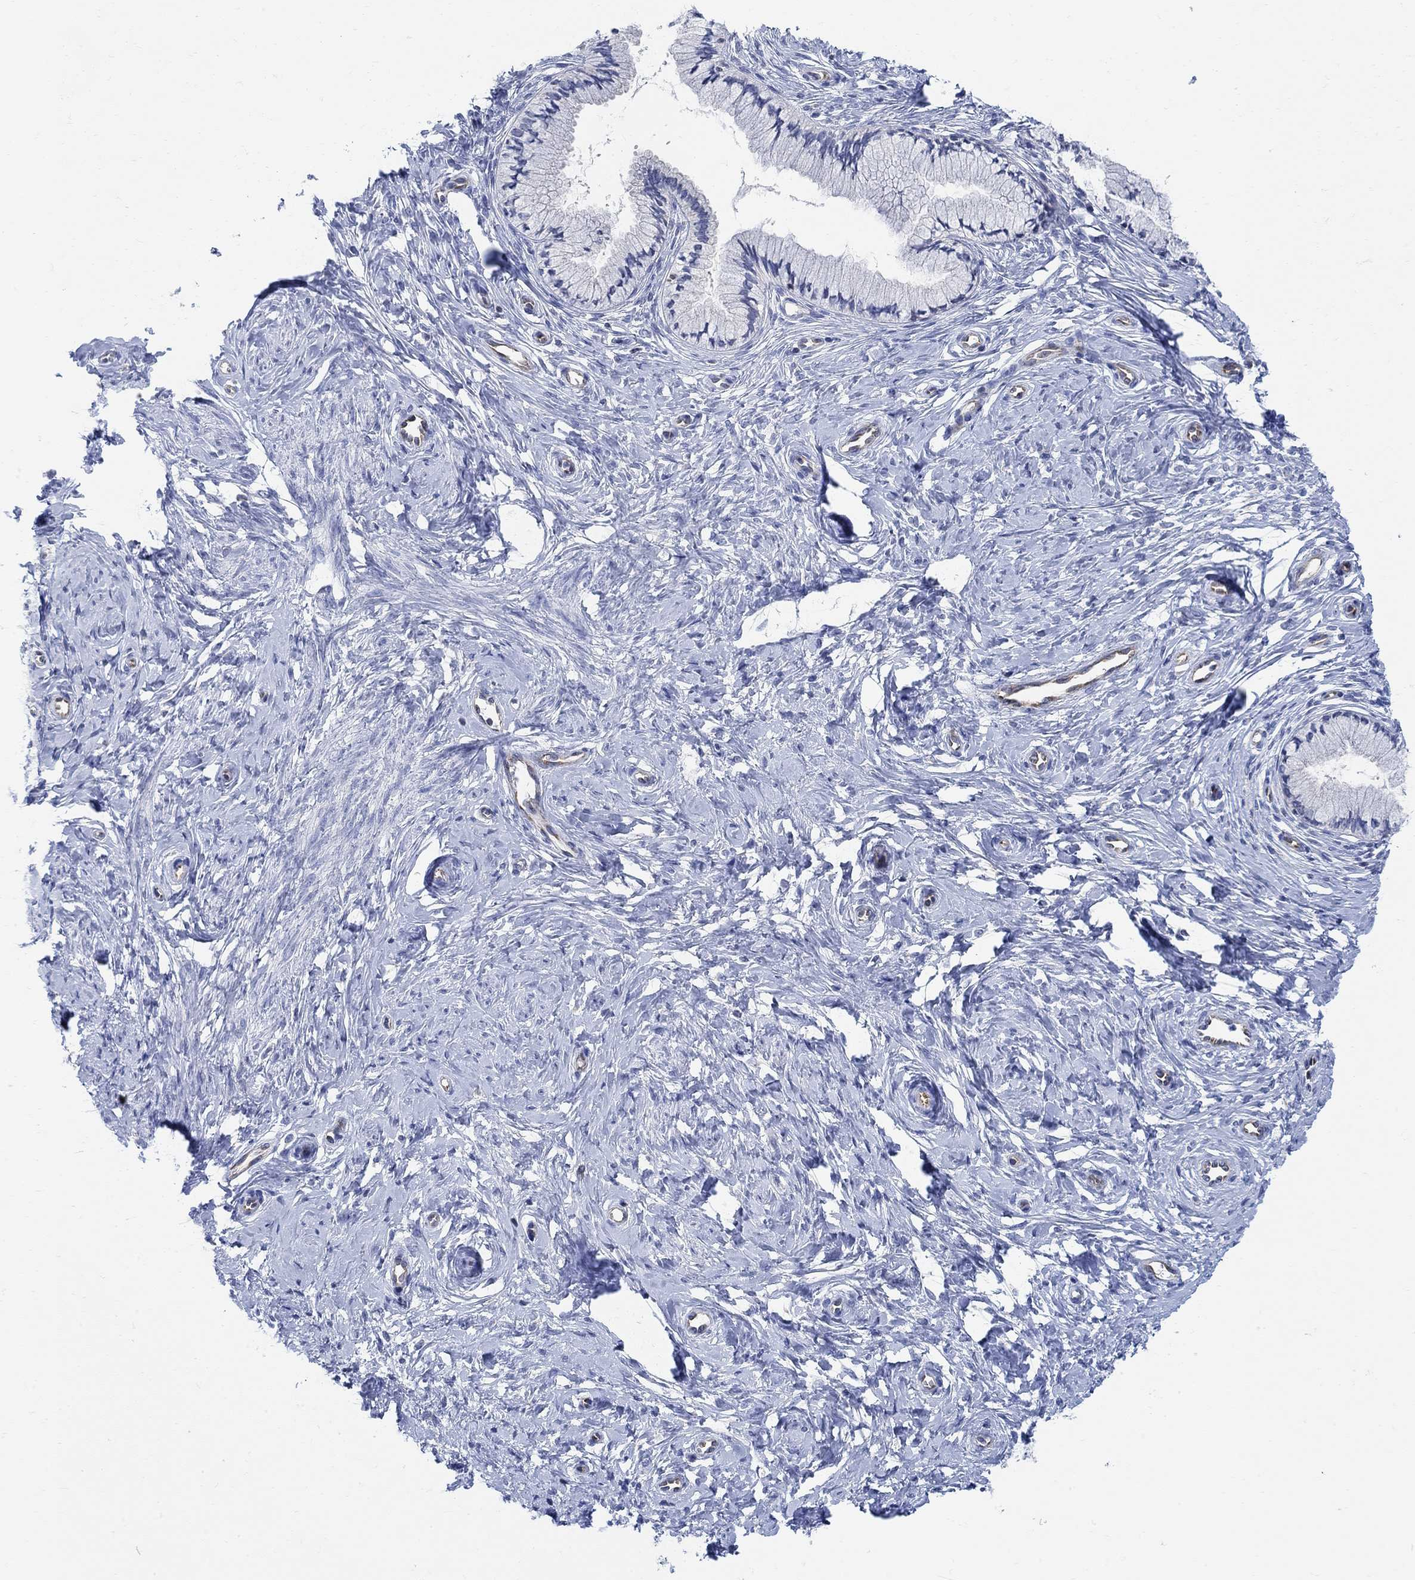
{"staining": {"intensity": "negative", "quantity": "none", "location": "none"}, "tissue": "cervix", "cell_type": "Glandular cells", "image_type": "normal", "snomed": [{"axis": "morphology", "description": "Normal tissue, NOS"}, {"axis": "topography", "description": "Cervix"}], "caption": "DAB immunohistochemical staining of benign cervix demonstrates no significant positivity in glandular cells.", "gene": "PHF21B", "patient": {"sex": "female", "age": 37}}